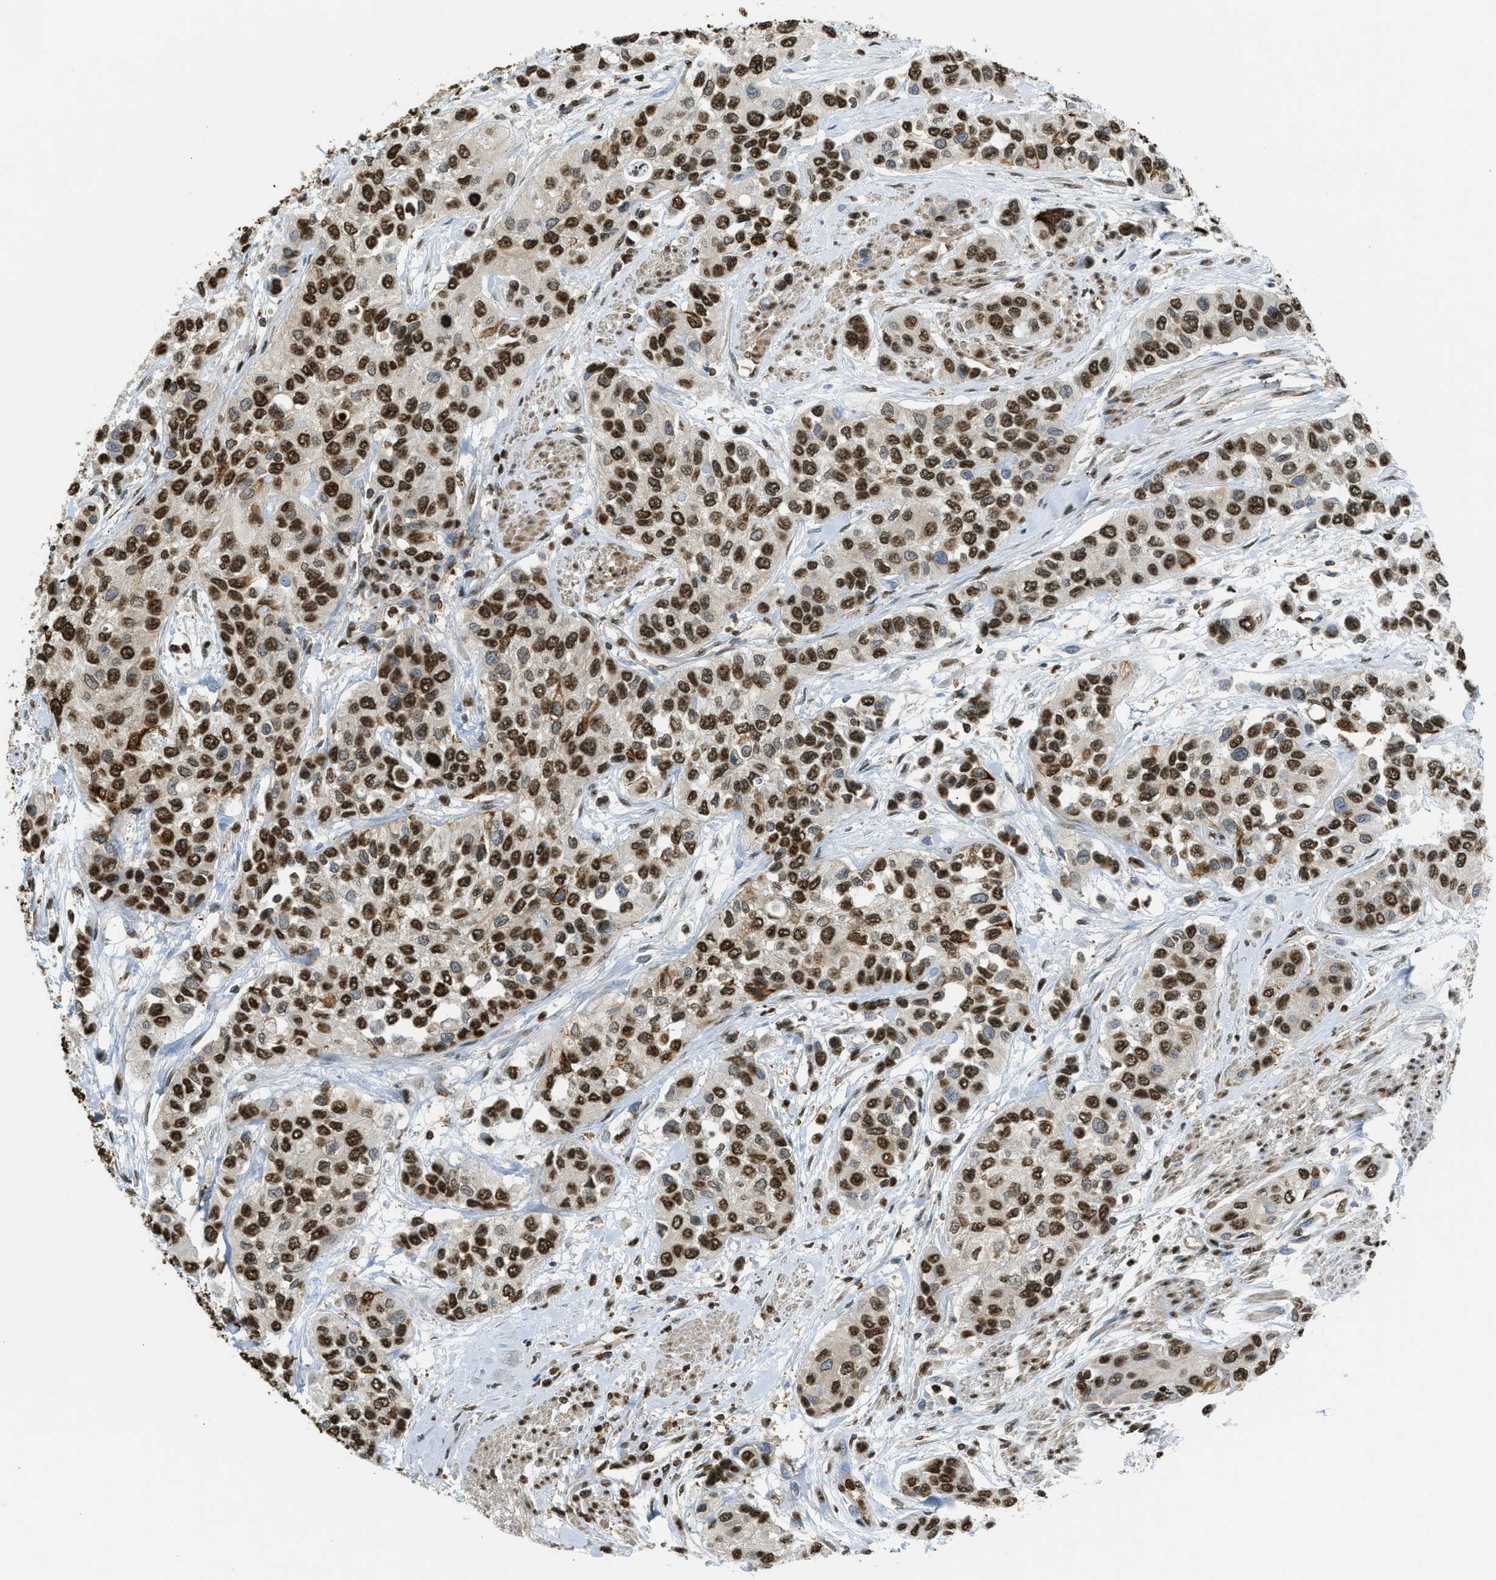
{"staining": {"intensity": "strong", "quantity": ">75%", "location": "nuclear"}, "tissue": "urothelial cancer", "cell_type": "Tumor cells", "image_type": "cancer", "snomed": [{"axis": "morphology", "description": "Urothelial carcinoma, High grade"}, {"axis": "topography", "description": "Urinary bladder"}], "caption": "Brown immunohistochemical staining in urothelial cancer displays strong nuclear expression in approximately >75% of tumor cells. (DAB IHC with brightfield microscopy, high magnification).", "gene": "NR5A2", "patient": {"sex": "female", "age": 56}}